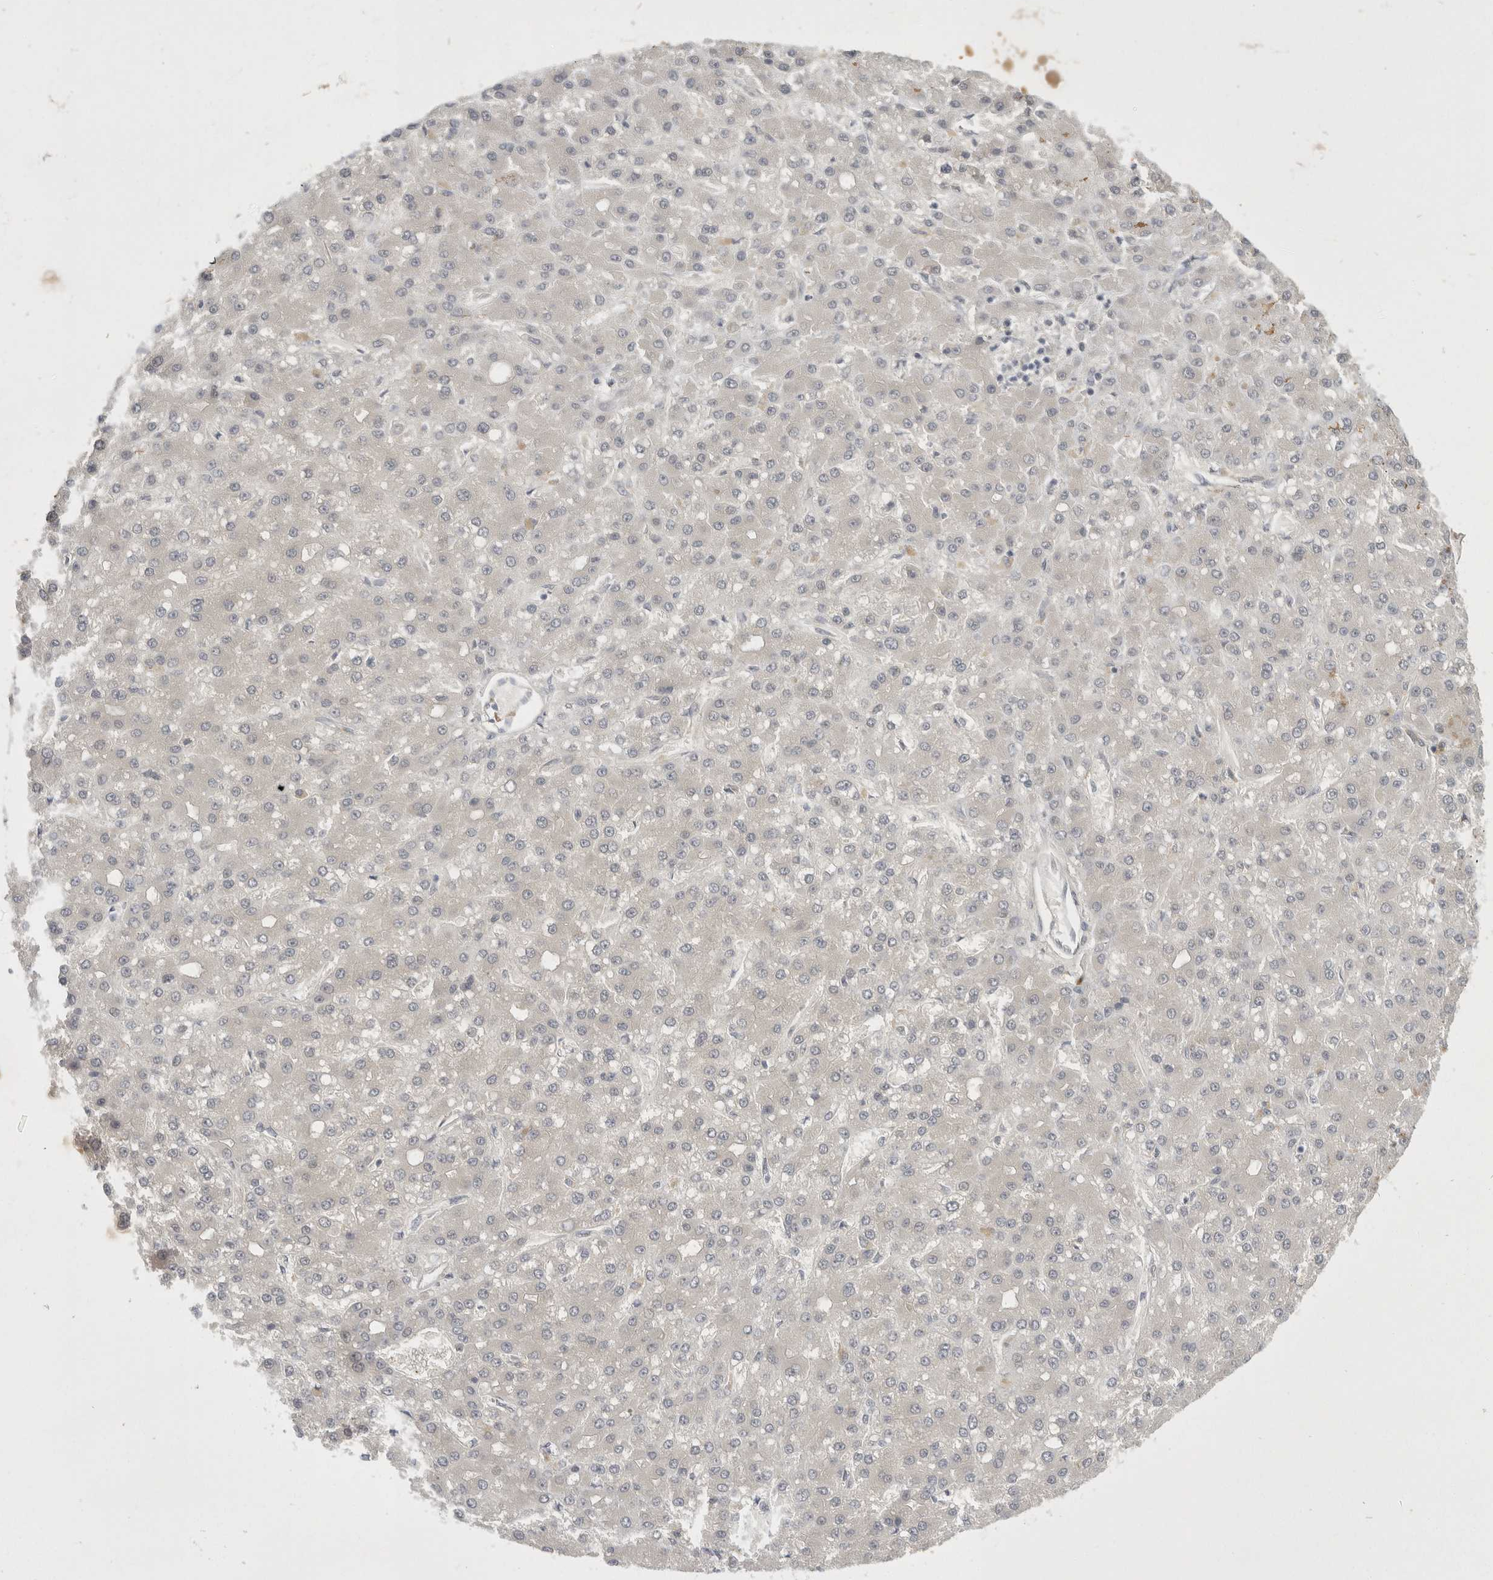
{"staining": {"intensity": "negative", "quantity": "none", "location": "none"}, "tissue": "liver cancer", "cell_type": "Tumor cells", "image_type": "cancer", "snomed": [{"axis": "morphology", "description": "Carcinoma, Hepatocellular, NOS"}, {"axis": "topography", "description": "Liver"}], "caption": "High power microscopy histopathology image of an immunohistochemistry (IHC) histopathology image of liver cancer, revealing no significant positivity in tumor cells.", "gene": "TOM1L2", "patient": {"sex": "male", "age": 67}}